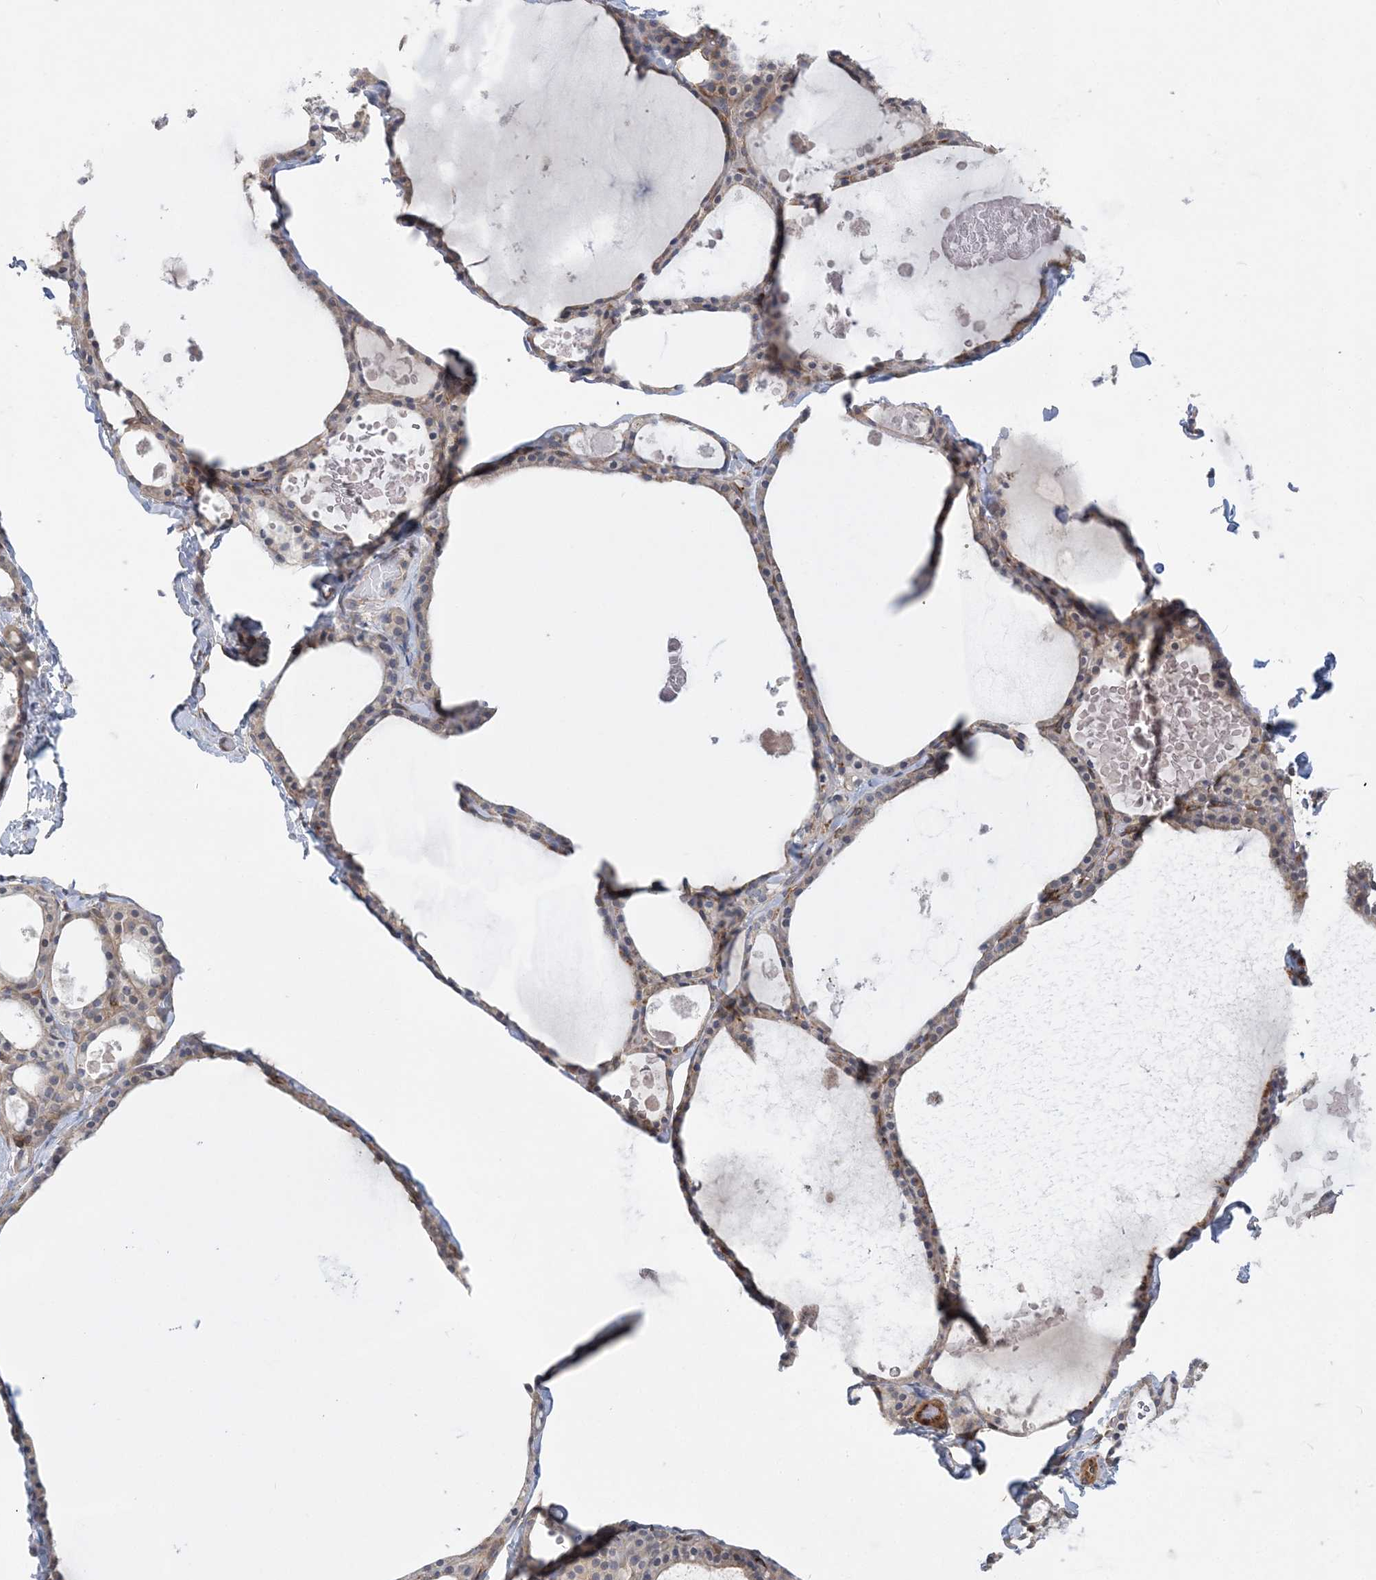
{"staining": {"intensity": "weak", "quantity": "25%-75%", "location": "cytoplasmic/membranous"}, "tissue": "thyroid gland", "cell_type": "Glandular cells", "image_type": "normal", "snomed": [{"axis": "morphology", "description": "Normal tissue, NOS"}, {"axis": "topography", "description": "Thyroid gland"}], "caption": "Protein analysis of normal thyroid gland demonstrates weak cytoplasmic/membranous expression in approximately 25%-75% of glandular cells. (DAB IHC, brown staining for protein, blue staining for nuclei).", "gene": "MAP4K5", "patient": {"sex": "male", "age": 56}}